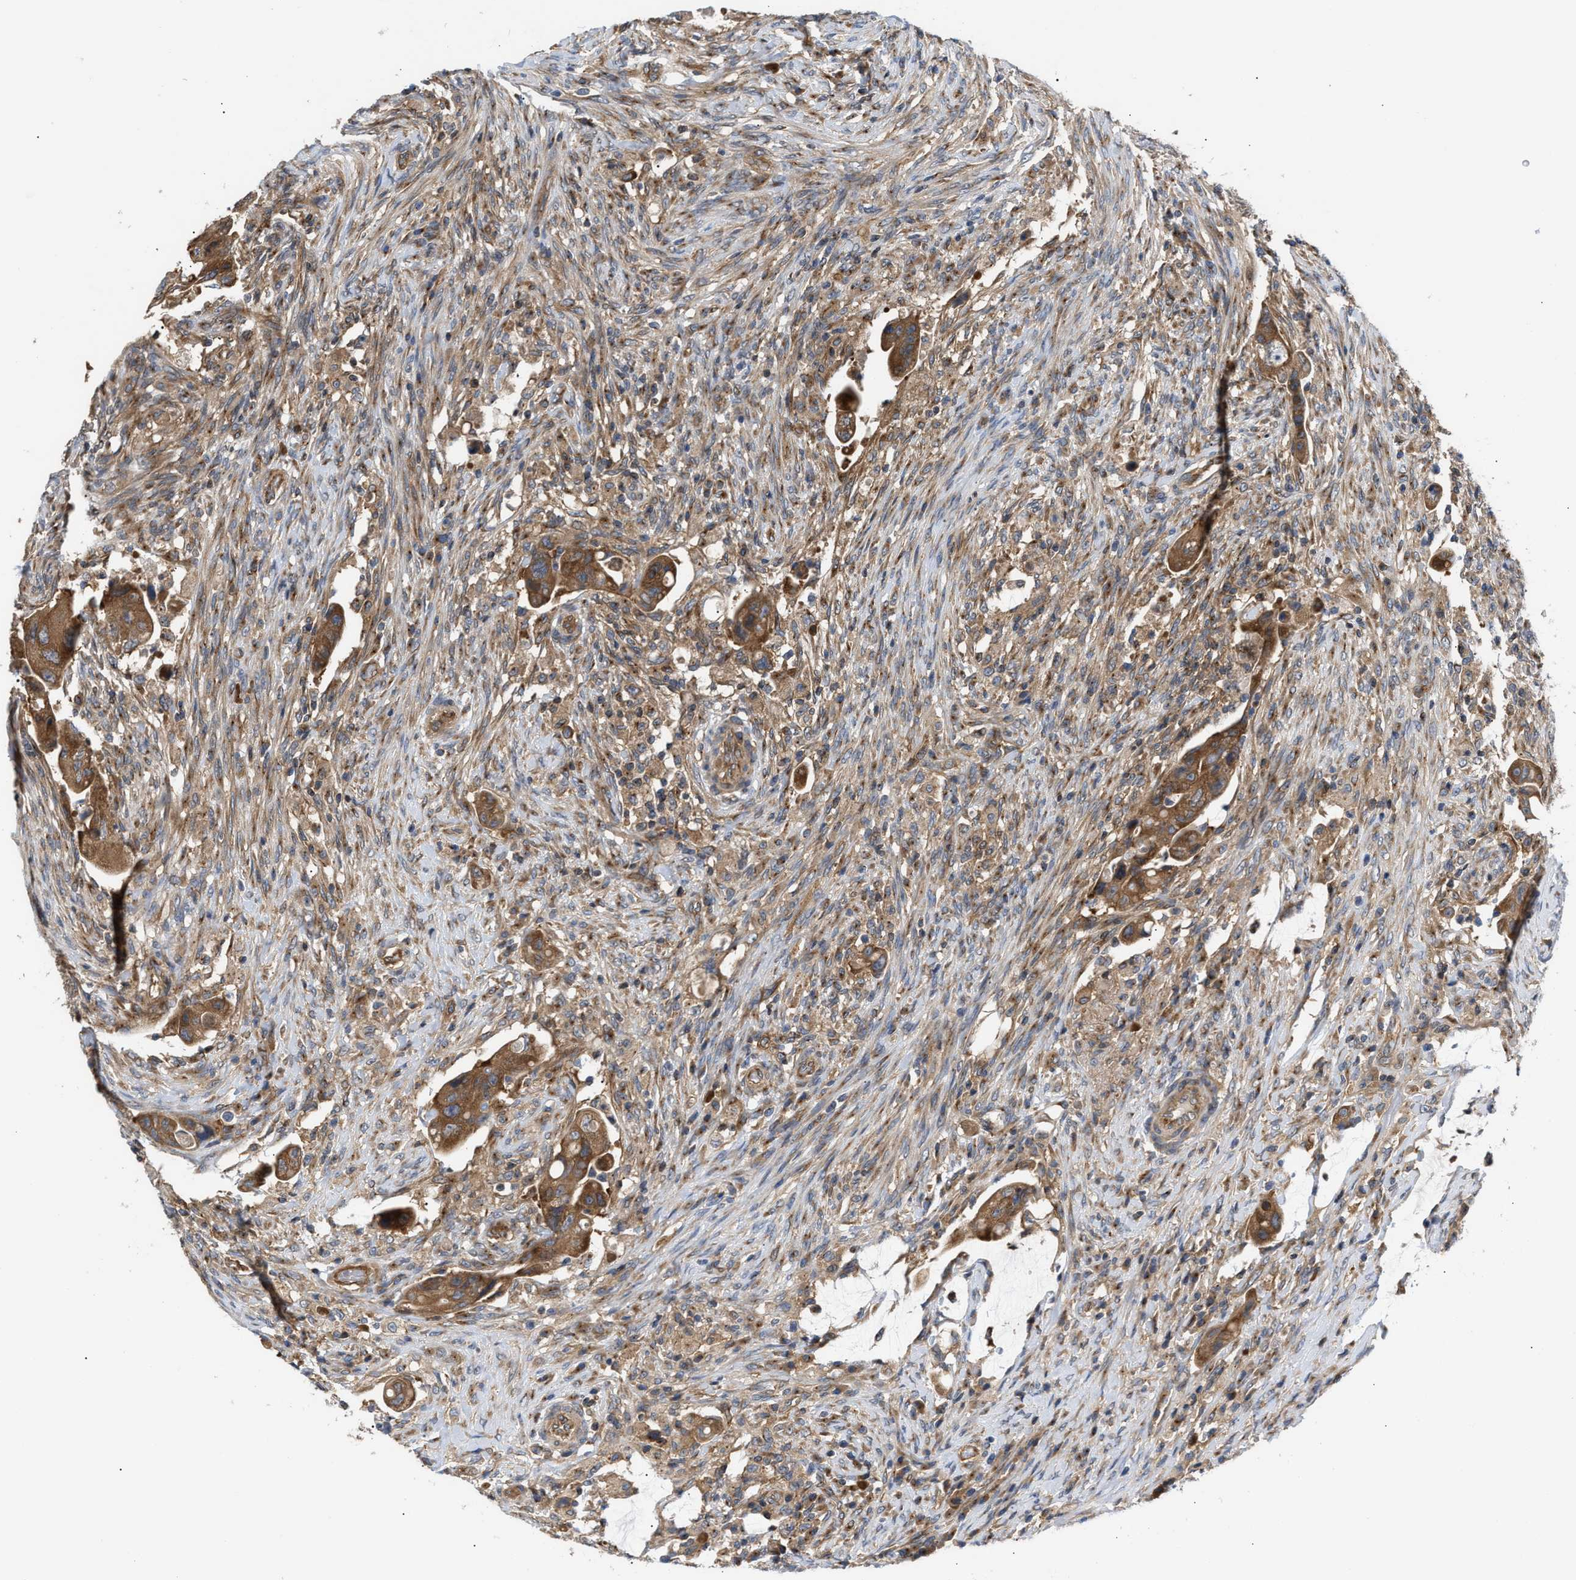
{"staining": {"intensity": "moderate", "quantity": ">75%", "location": "cytoplasmic/membranous"}, "tissue": "colorectal cancer", "cell_type": "Tumor cells", "image_type": "cancer", "snomed": [{"axis": "morphology", "description": "Adenocarcinoma, NOS"}, {"axis": "topography", "description": "Rectum"}], "caption": "Colorectal cancer stained with a brown dye shows moderate cytoplasmic/membranous positive expression in about >75% of tumor cells.", "gene": "LAPTM4B", "patient": {"sex": "female", "age": 71}}